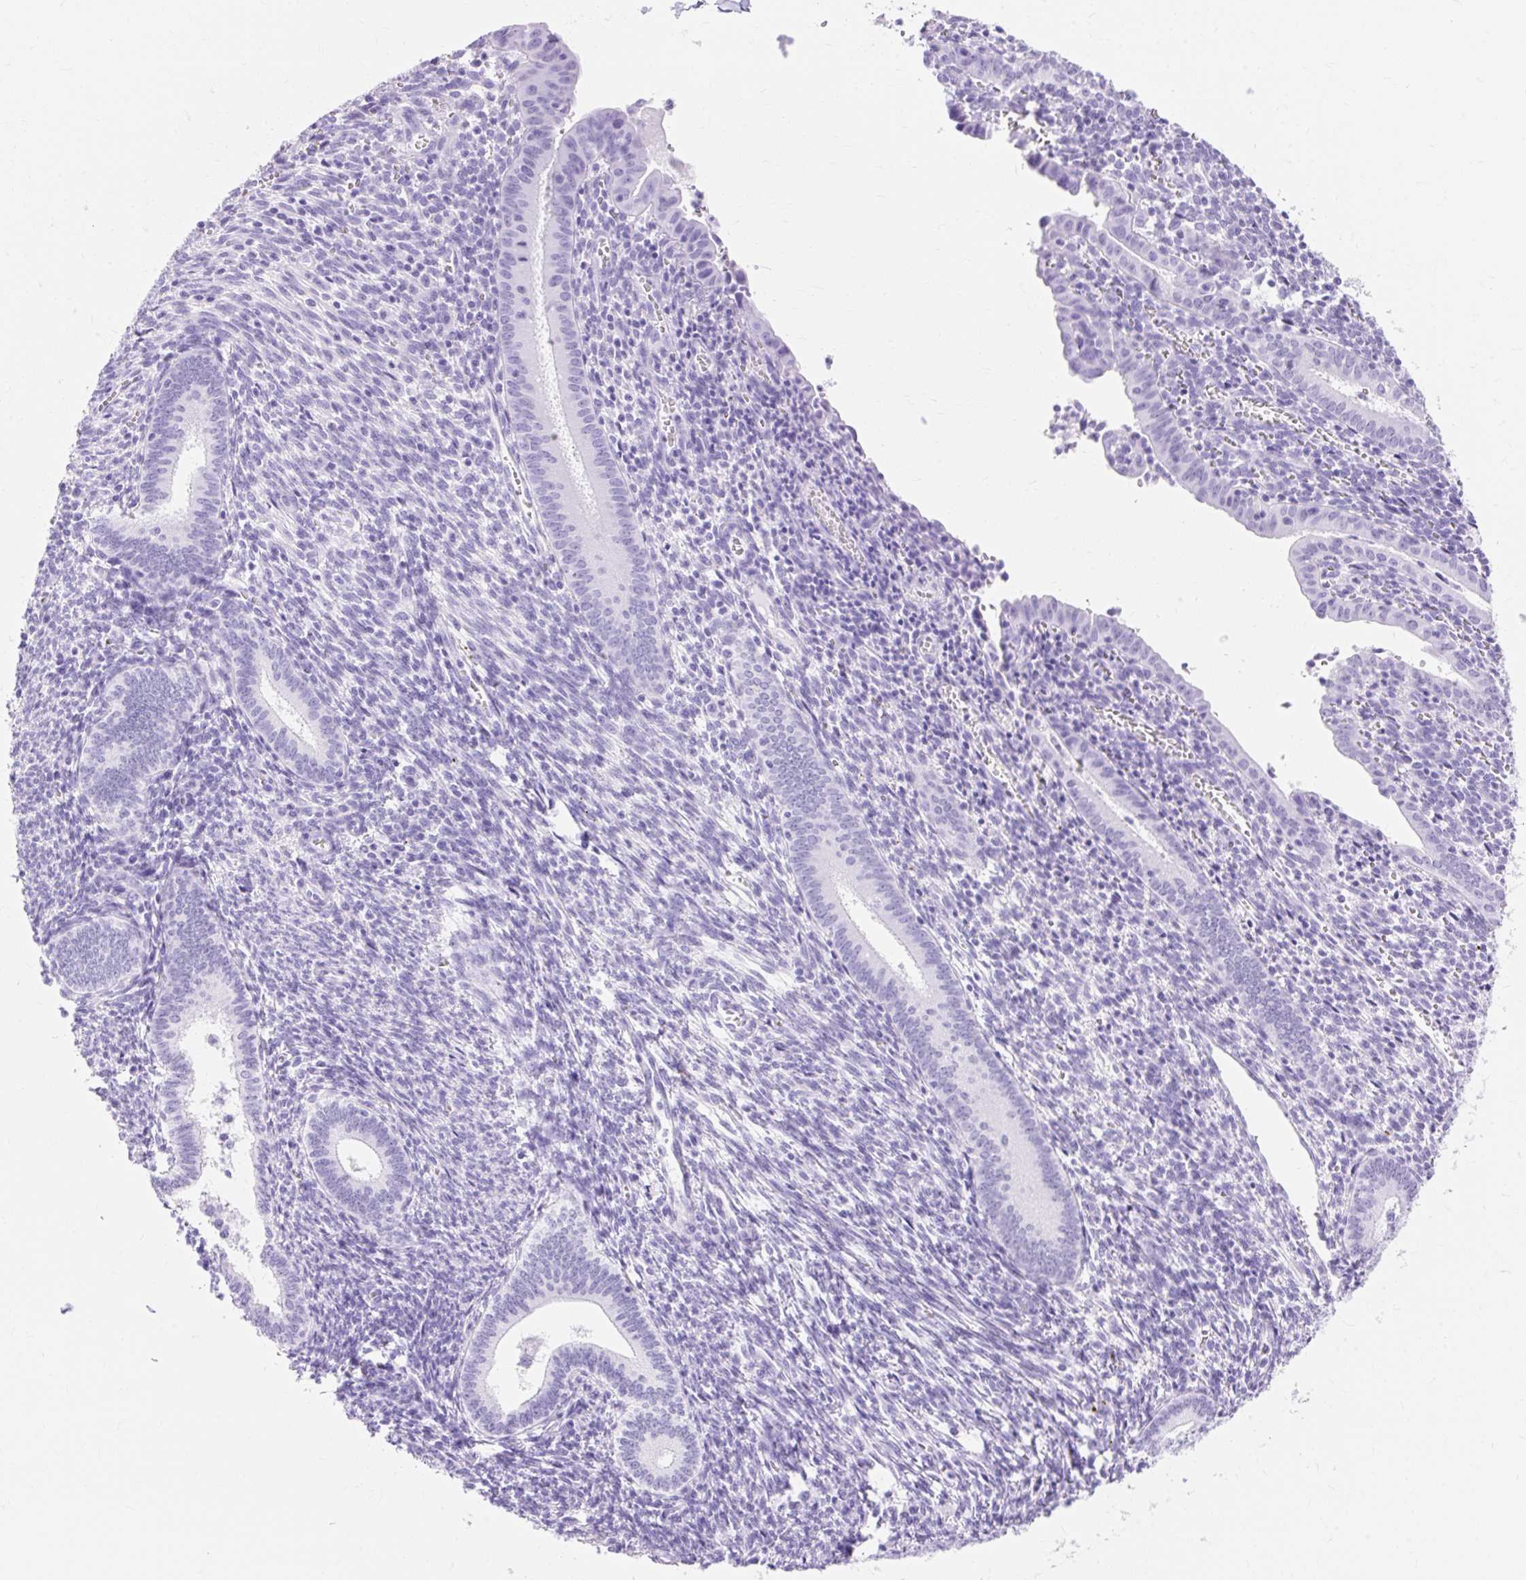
{"staining": {"intensity": "negative", "quantity": "none", "location": "none"}, "tissue": "endometrium", "cell_type": "Cells in endometrial stroma", "image_type": "normal", "snomed": [{"axis": "morphology", "description": "Normal tissue, NOS"}, {"axis": "topography", "description": "Endometrium"}], "caption": "Cells in endometrial stroma show no significant protein expression in benign endometrium. (DAB (3,3'-diaminobenzidine) immunohistochemistry (IHC) with hematoxylin counter stain).", "gene": "MBP", "patient": {"sex": "female", "age": 41}}